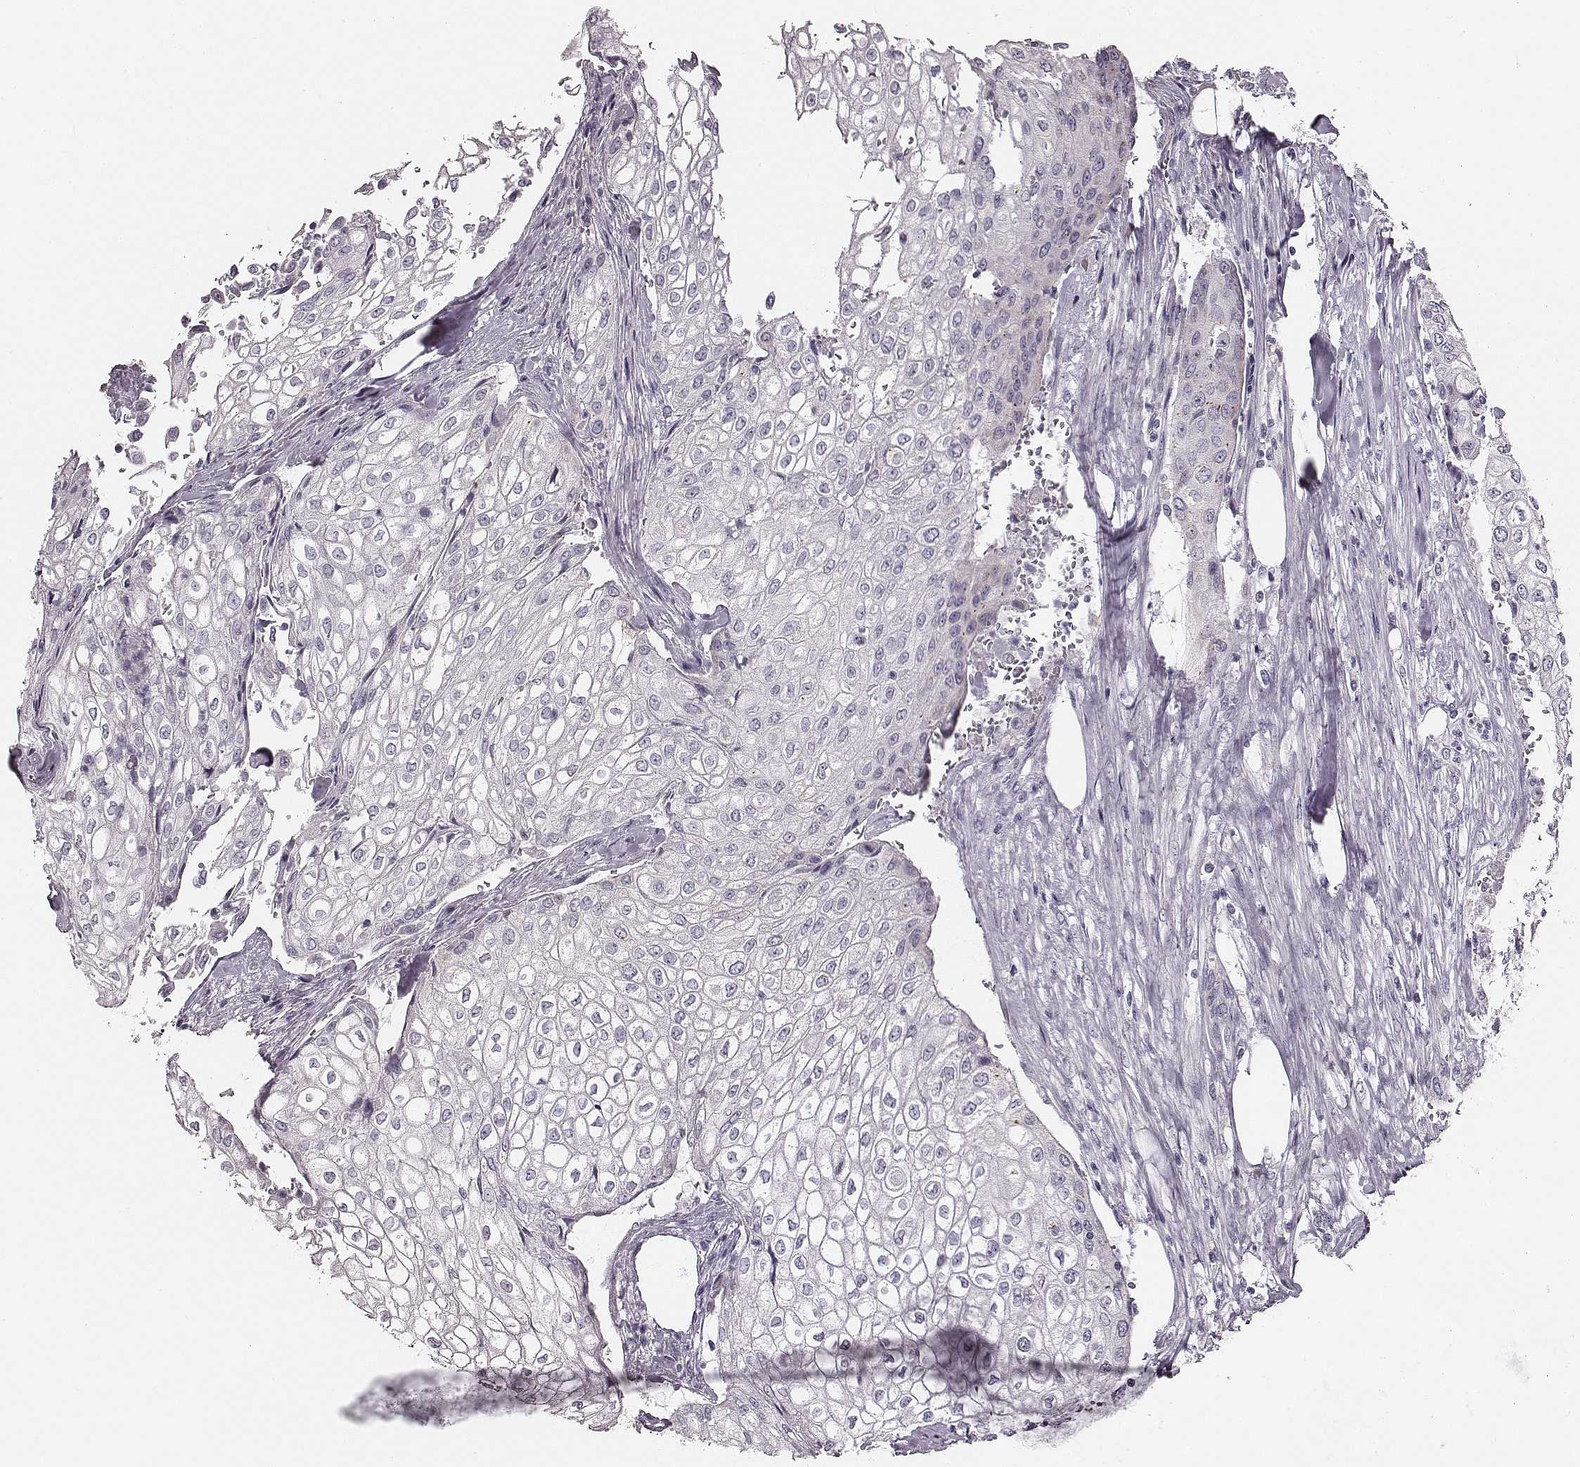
{"staining": {"intensity": "negative", "quantity": "none", "location": "none"}, "tissue": "urothelial cancer", "cell_type": "Tumor cells", "image_type": "cancer", "snomed": [{"axis": "morphology", "description": "Urothelial carcinoma, High grade"}, {"axis": "topography", "description": "Urinary bladder"}], "caption": "Image shows no protein staining in tumor cells of high-grade urothelial carcinoma tissue.", "gene": "UBL4B", "patient": {"sex": "male", "age": 62}}